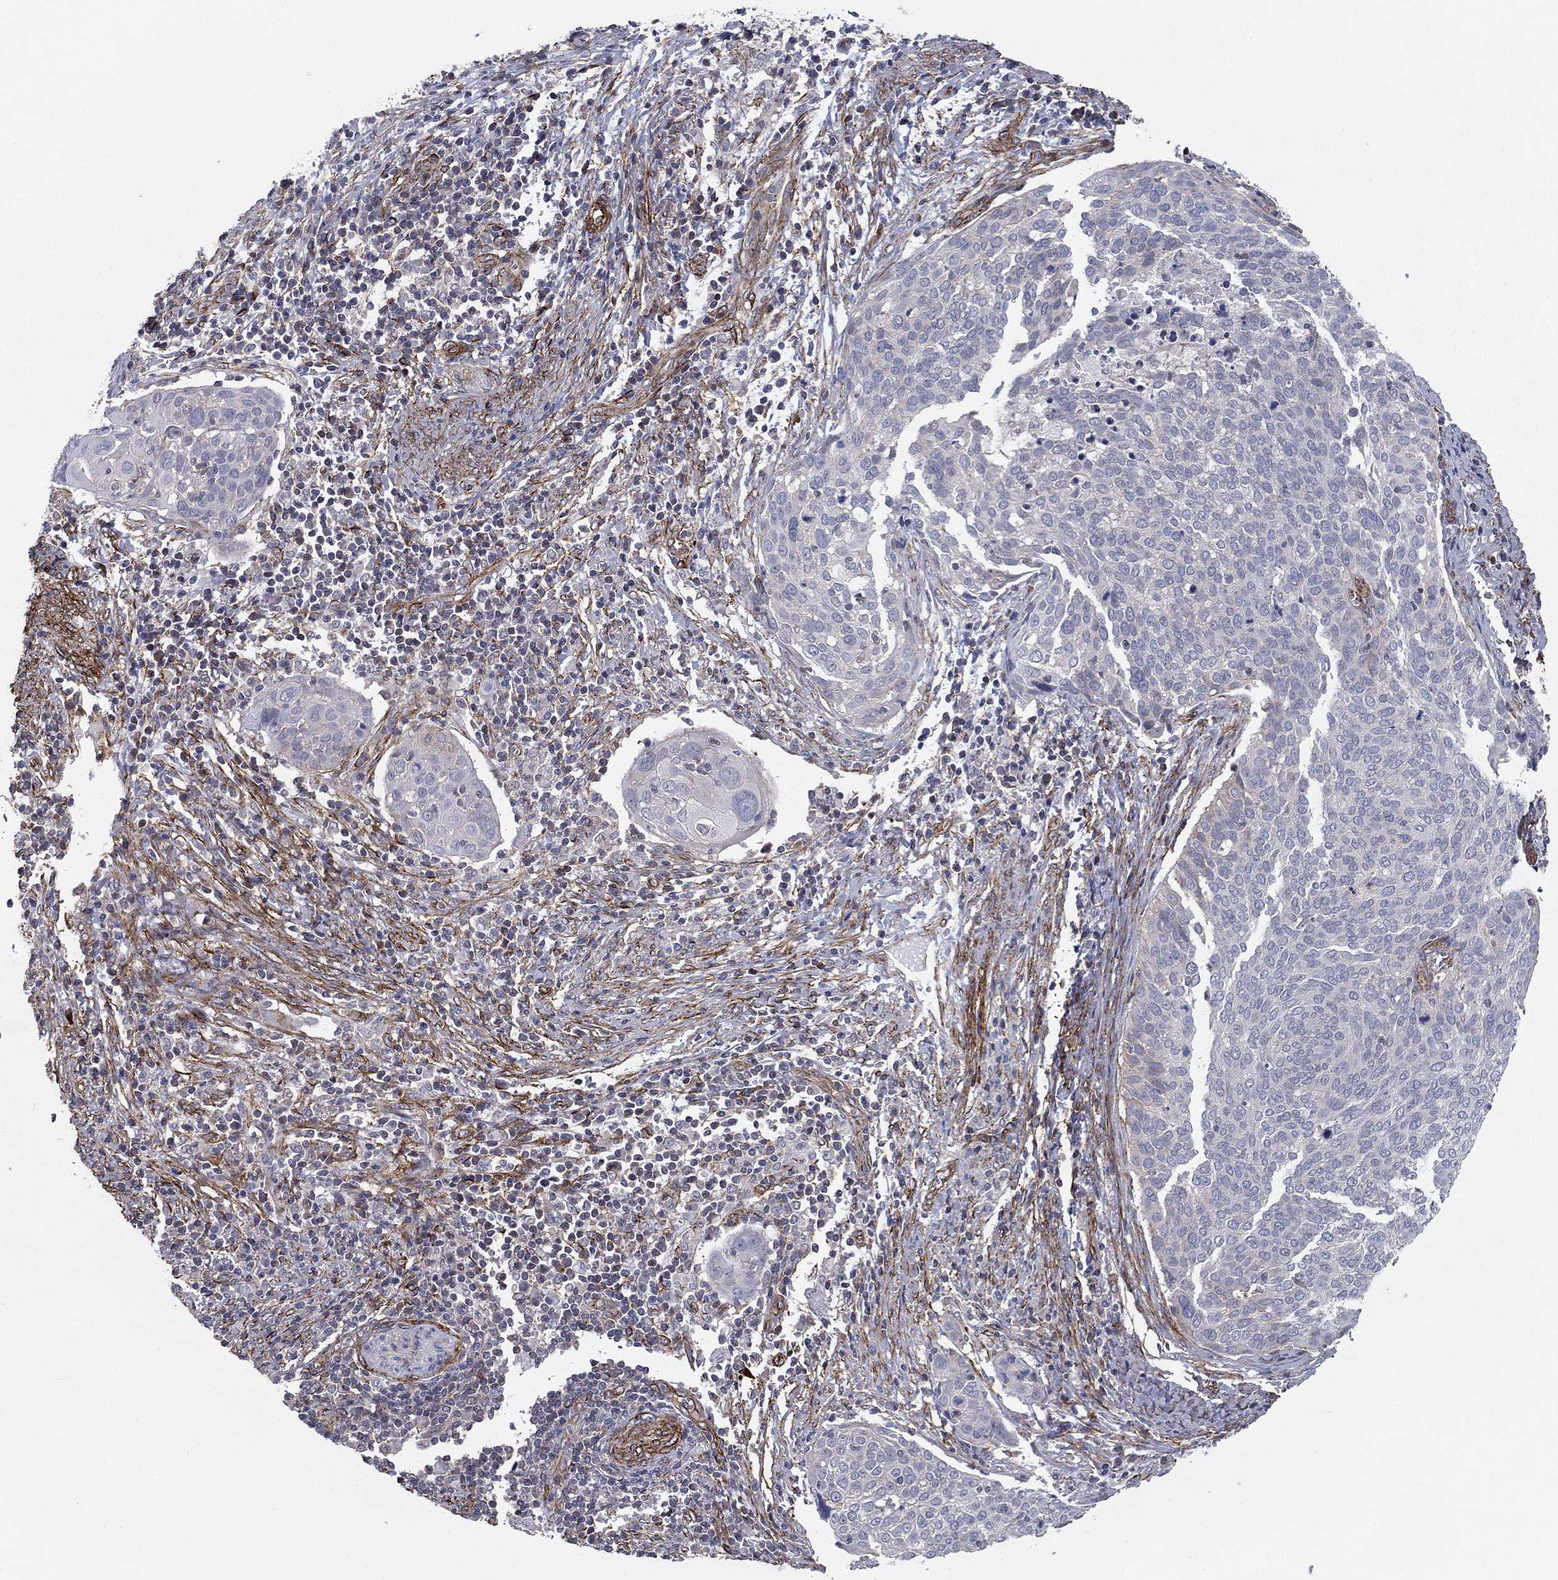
{"staining": {"intensity": "negative", "quantity": "none", "location": "none"}, "tissue": "cervical cancer", "cell_type": "Tumor cells", "image_type": "cancer", "snomed": [{"axis": "morphology", "description": "Squamous cell carcinoma, NOS"}, {"axis": "topography", "description": "Cervix"}], "caption": "This is an IHC photomicrograph of human squamous cell carcinoma (cervical). There is no staining in tumor cells.", "gene": "SYNC", "patient": {"sex": "female", "age": 39}}